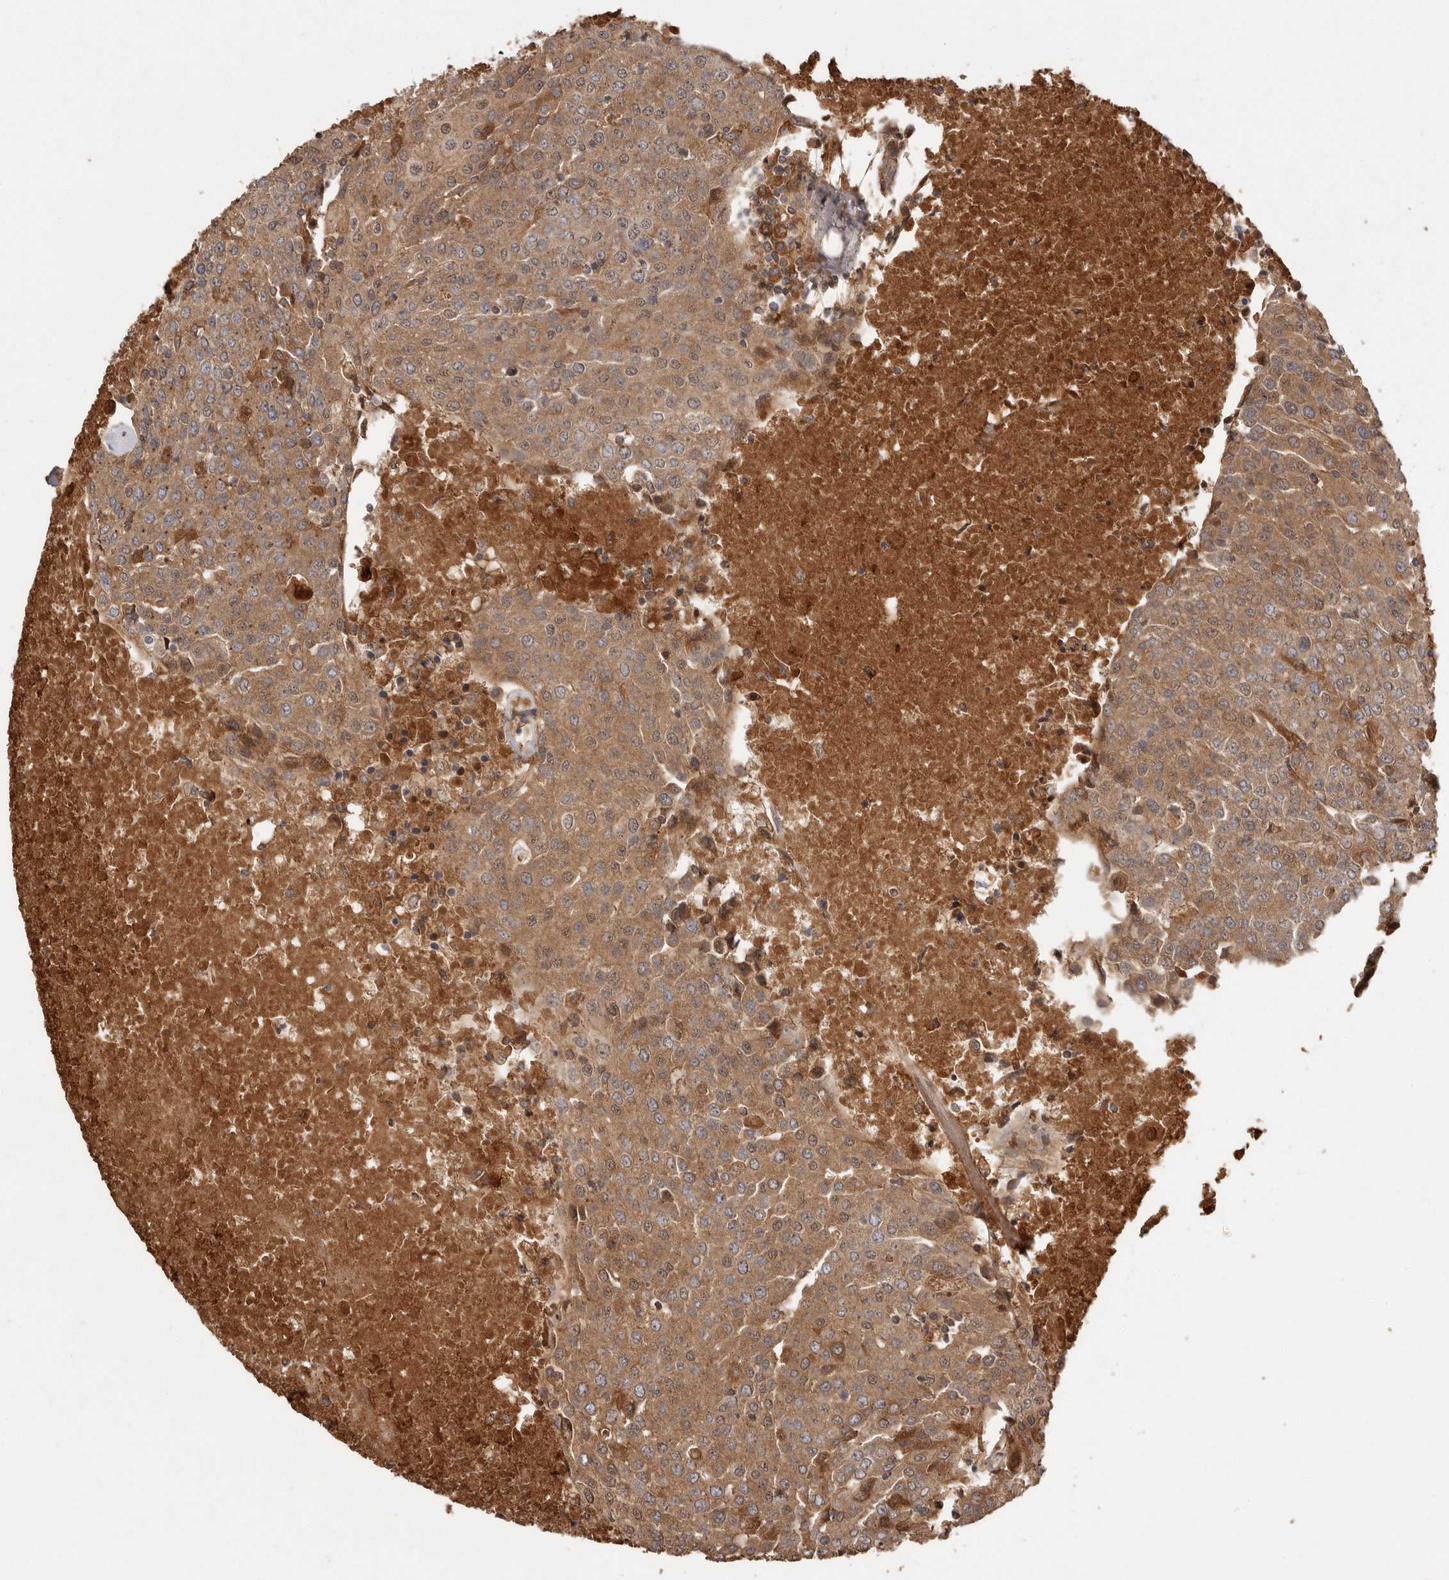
{"staining": {"intensity": "moderate", "quantity": ">75%", "location": "cytoplasmic/membranous"}, "tissue": "urothelial cancer", "cell_type": "Tumor cells", "image_type": "cancer", "snomed": [{"axis": "morphology", "description": "Urothelial carcinoma, High grade"}, {"axis": "topography", "description": "Urinary bladder"}], "caption": "This photomicrograph shows immunohistochemistry staining of human high-grade urothelial carcinoma, with medium moderate cytoplasmic/membranous positivity in approximately >75% of tumor cells.", "gene": "RWDD1", "patient": {"sex": "female", "age": 85}}